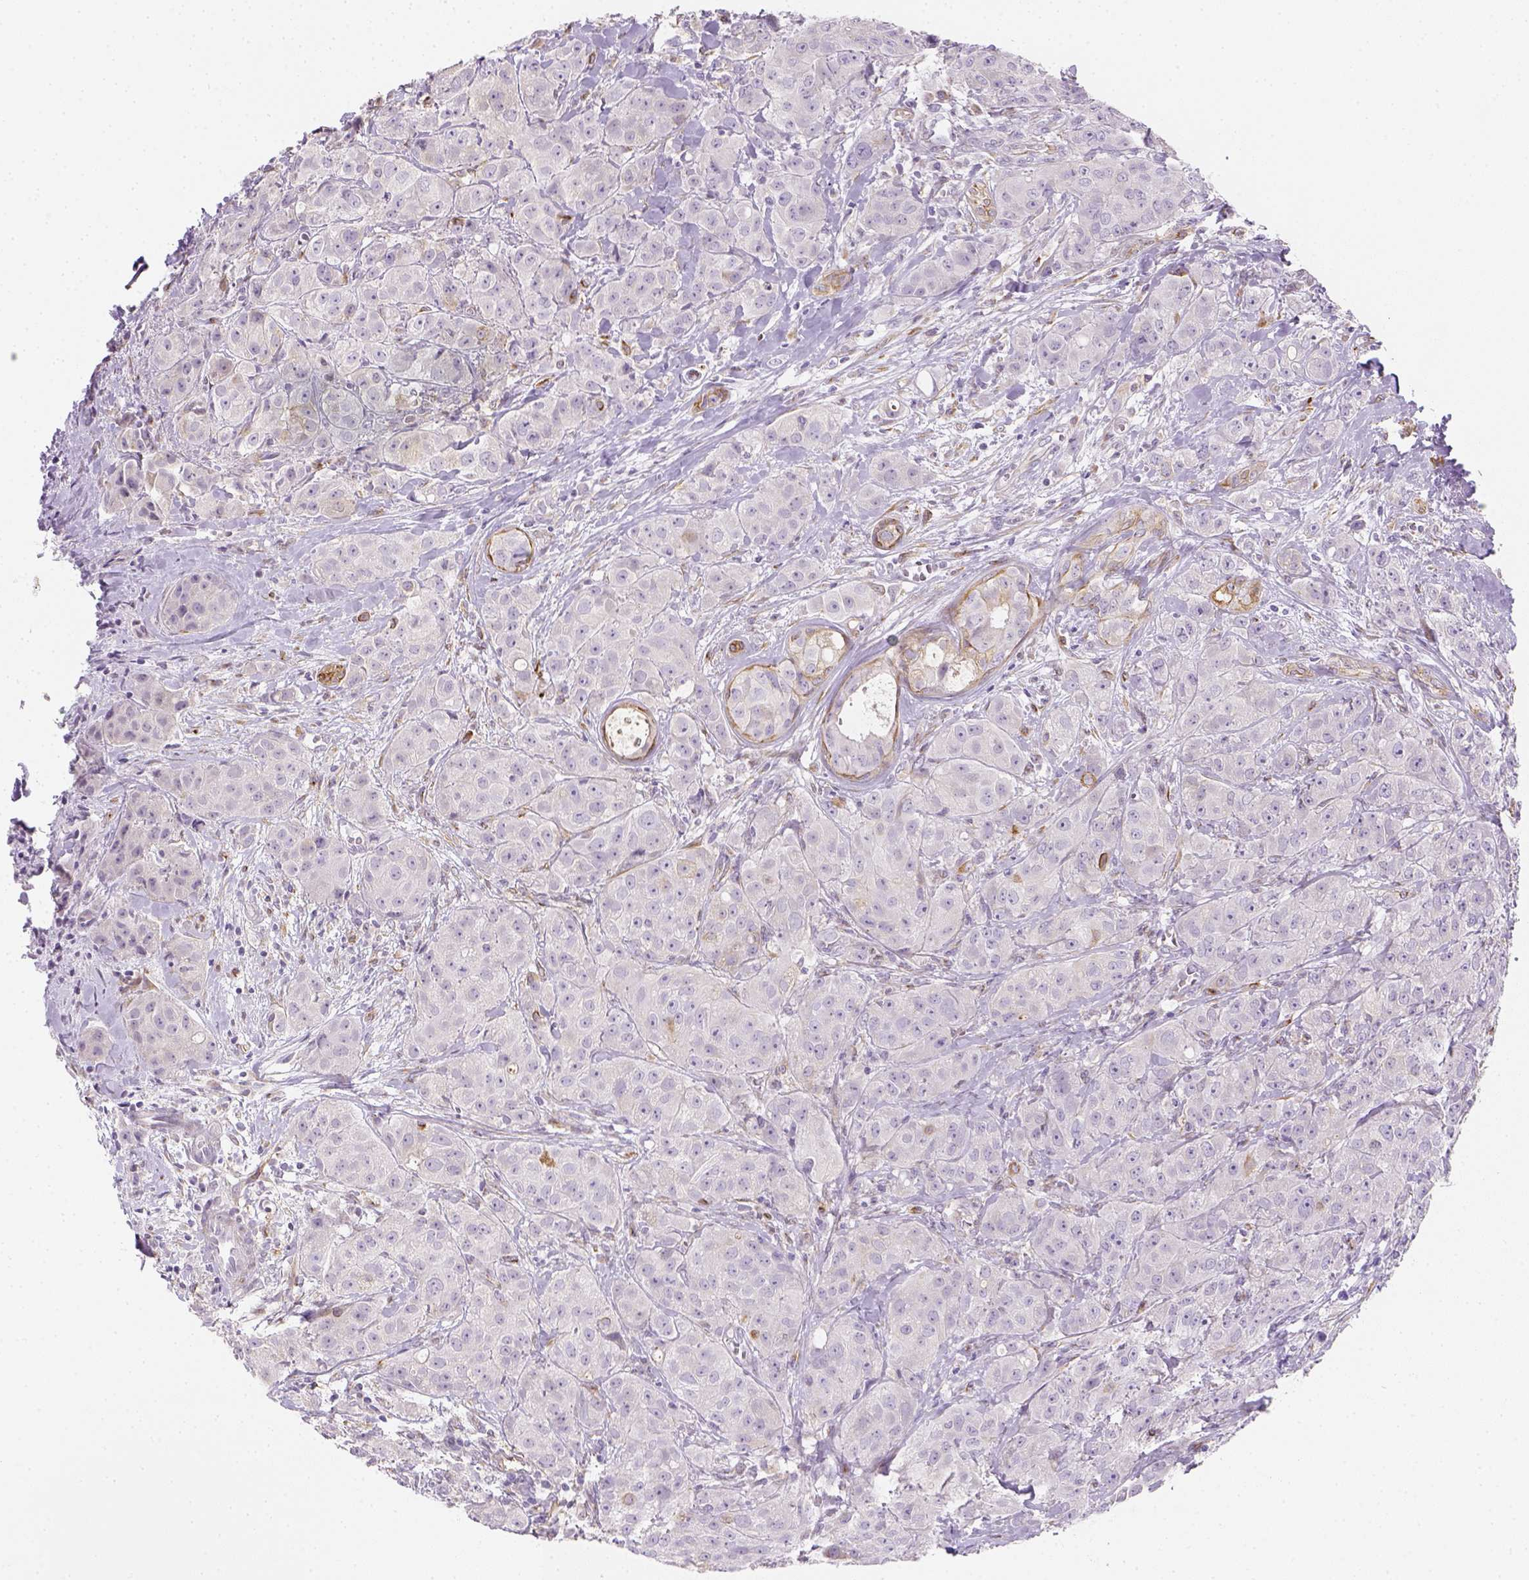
{"staining": {"intensity": "negative", "quantity": "none", "location": "none"}, "tissue": "breast cancer", "cell_type": "Tumor cells", "image_type": "cancer", "snomed": [{"axis": "morphology", "description": "Duct carcinoma"}, {"axis": "topography", "description": "Breast"}], "caption": "Immunohistochemical staining of breast cancer (invasive ductal carcinoma) reveals no significant expression in tumor cells.", "gene": "CACNB1", "patient": {"sex": "female", "age": 43}}